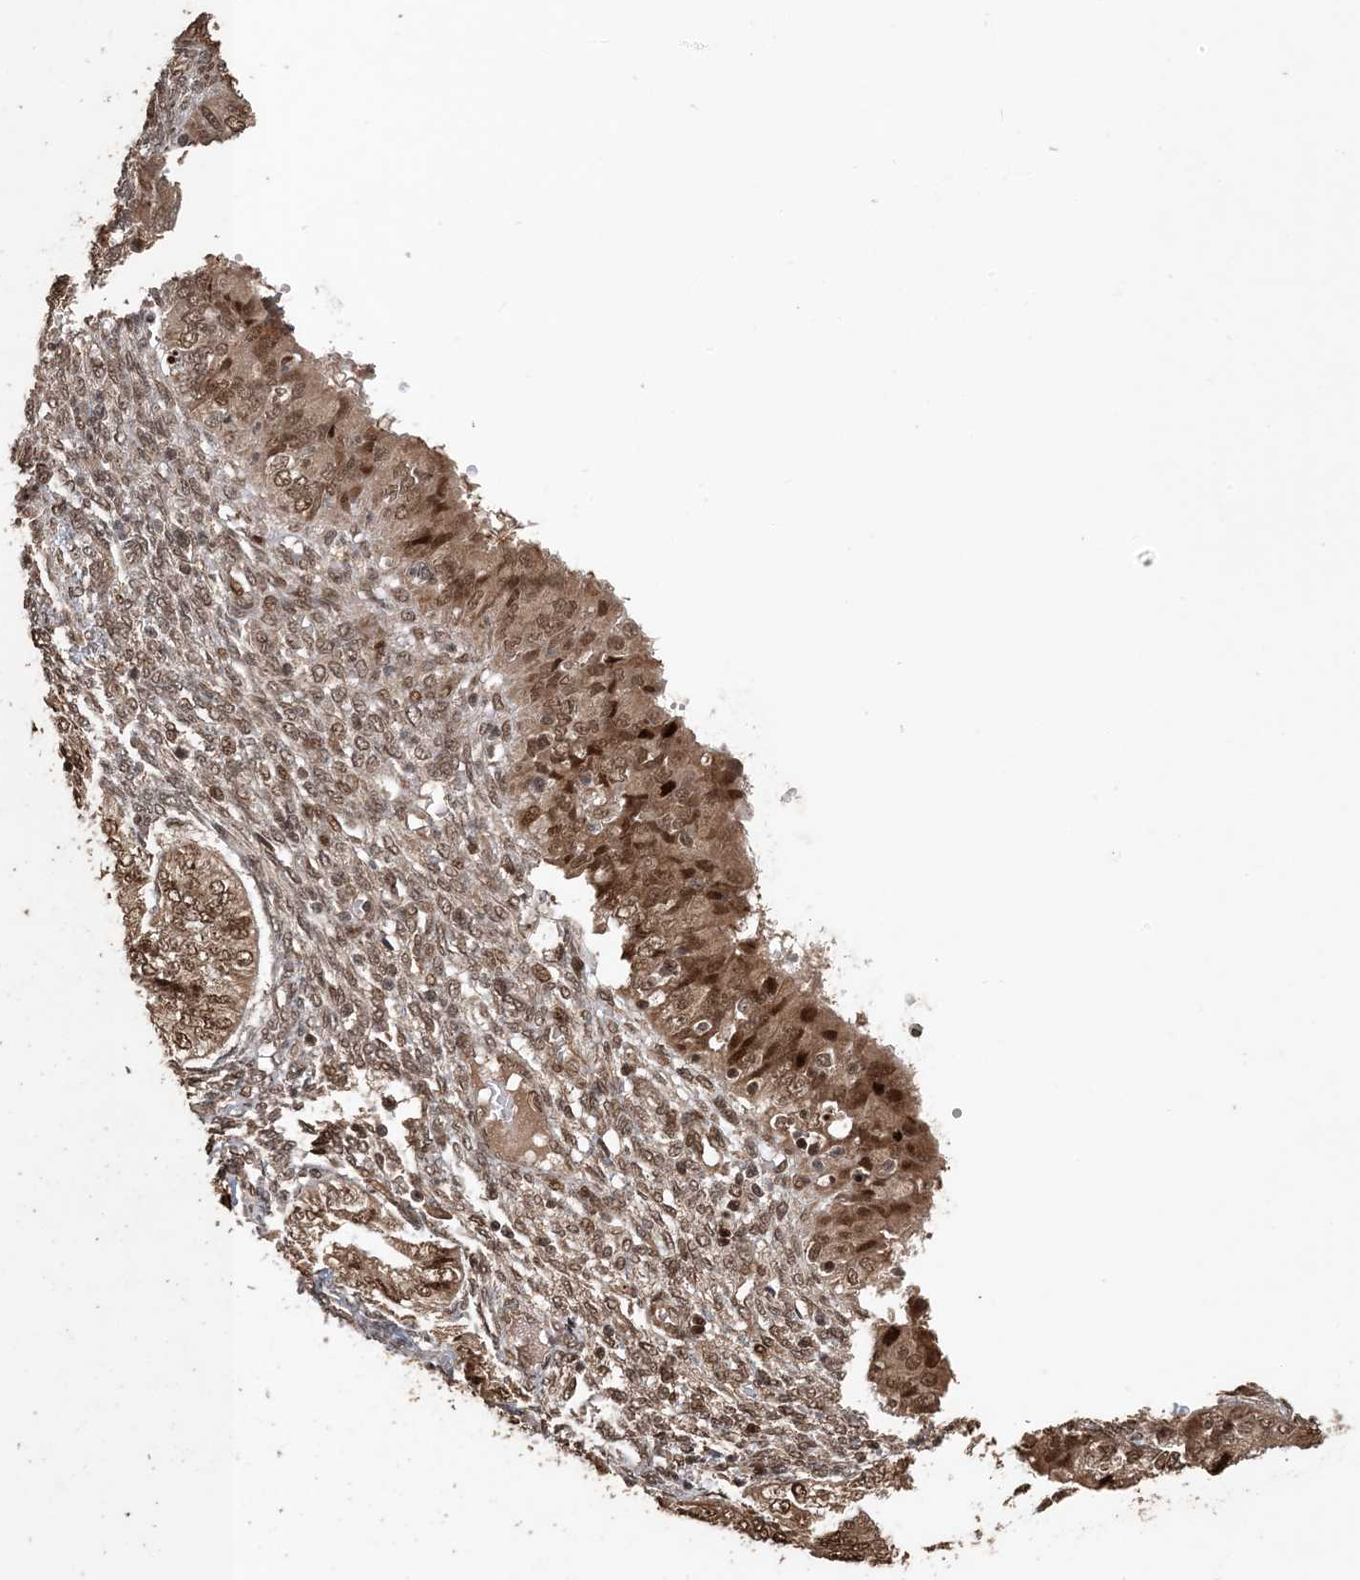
{"staining": {"intensity": "moderate", "quantity": ">75%", "location": "cytoplasmic/membranous,nuclear"}, "tissue": "endometrial cancer", "cell_type": "Tumor cells", "image_type": "cancer", "snomed": [{"axis": "morphology", "description": "Normal tissue, NOS"}, {"axis": "morphology", "description": "Adenocarcinoma, NOS"}, {"axis": "topography", "description": "Endometrium"}], "caption": "Adenocarcinoma (endometrial) stained for a protein exhibits moderate cytoplasmic/membranous and nuclear positivity in tumor cells.", "gene": "ATP13A2", "patient": {"sex": "female", "age": 53}}